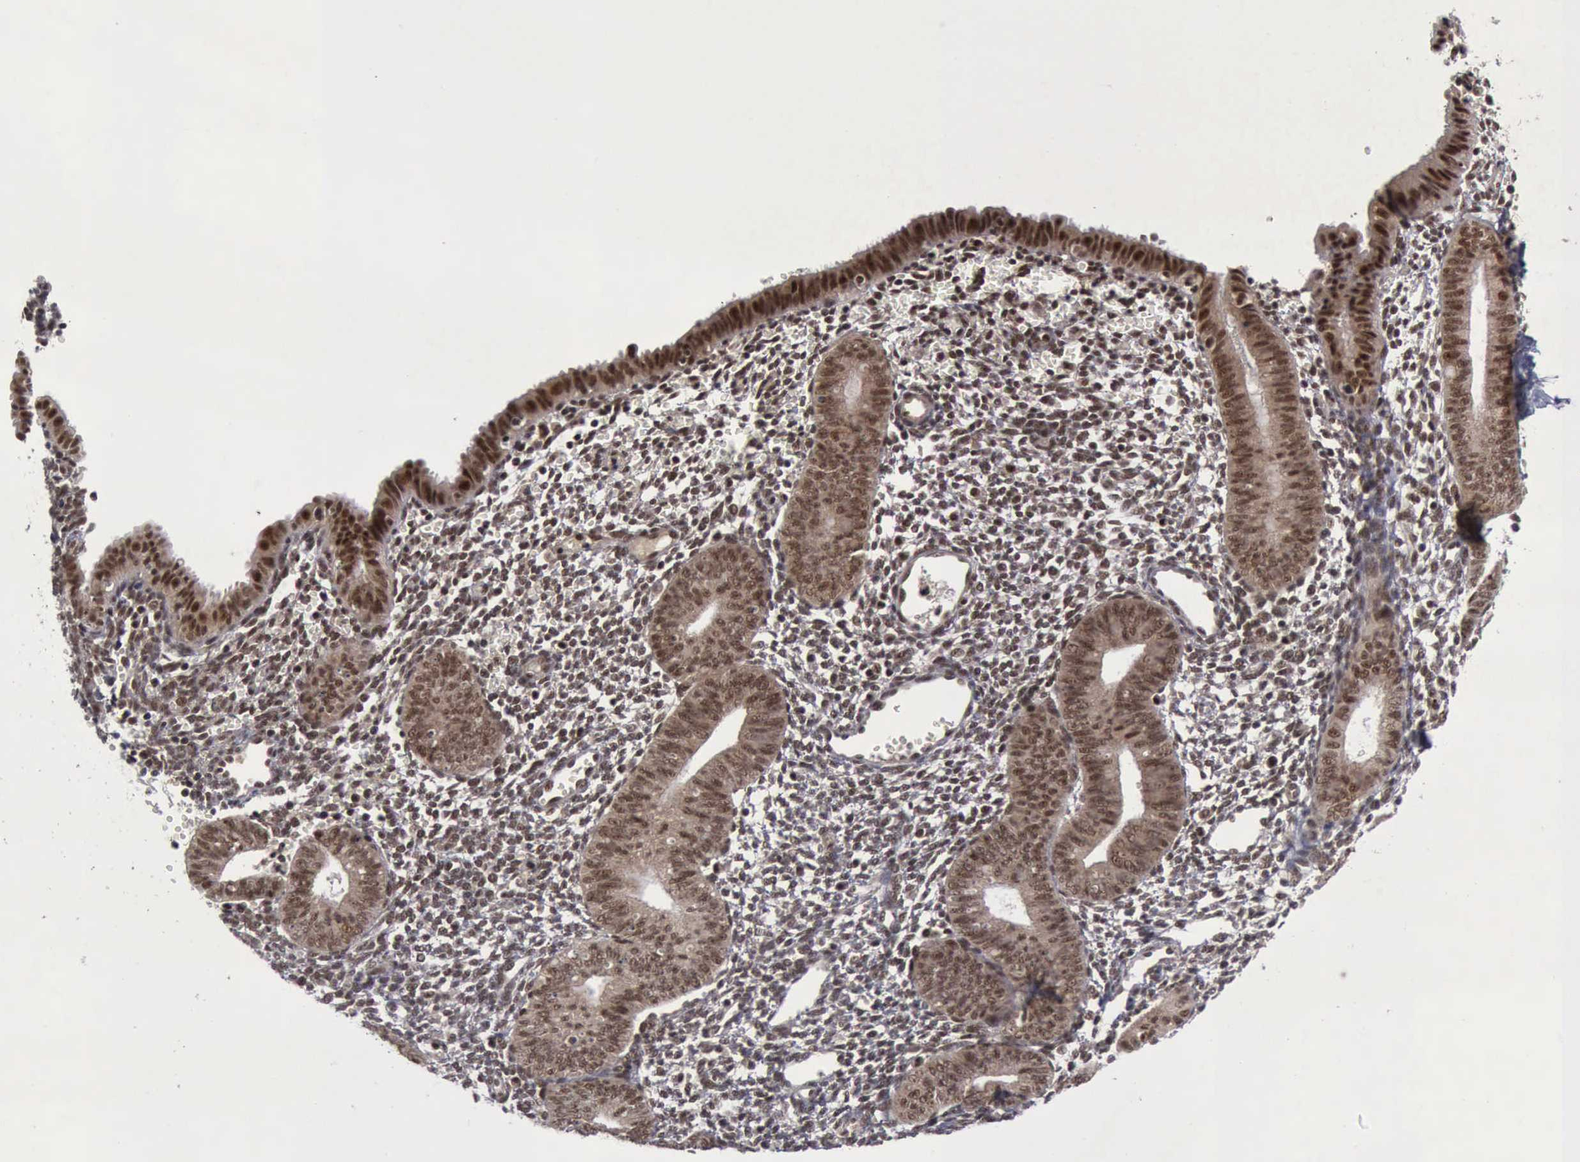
{"staining": {"intensity": "strong", "quantity": ">75%", "location": "cytoplasmic/membranous,nuclear"}, "tissue": "endometrium", "cell_type": "Cells in endometrial stroma", "image_type": "normal", "snomed": [{"axis": "morphology", "description": "Normal tissue, NOS"}, {"axis": "topography", "description": "Endometrium"}], "caption": "Protein staining of normal endometrium reveals strong cytoplasmic/membranous,nuclear staining in about >75% of cells in endometrial stroma.", "gene": "ATM", "patient": {"sex": "female", "age": 61}}